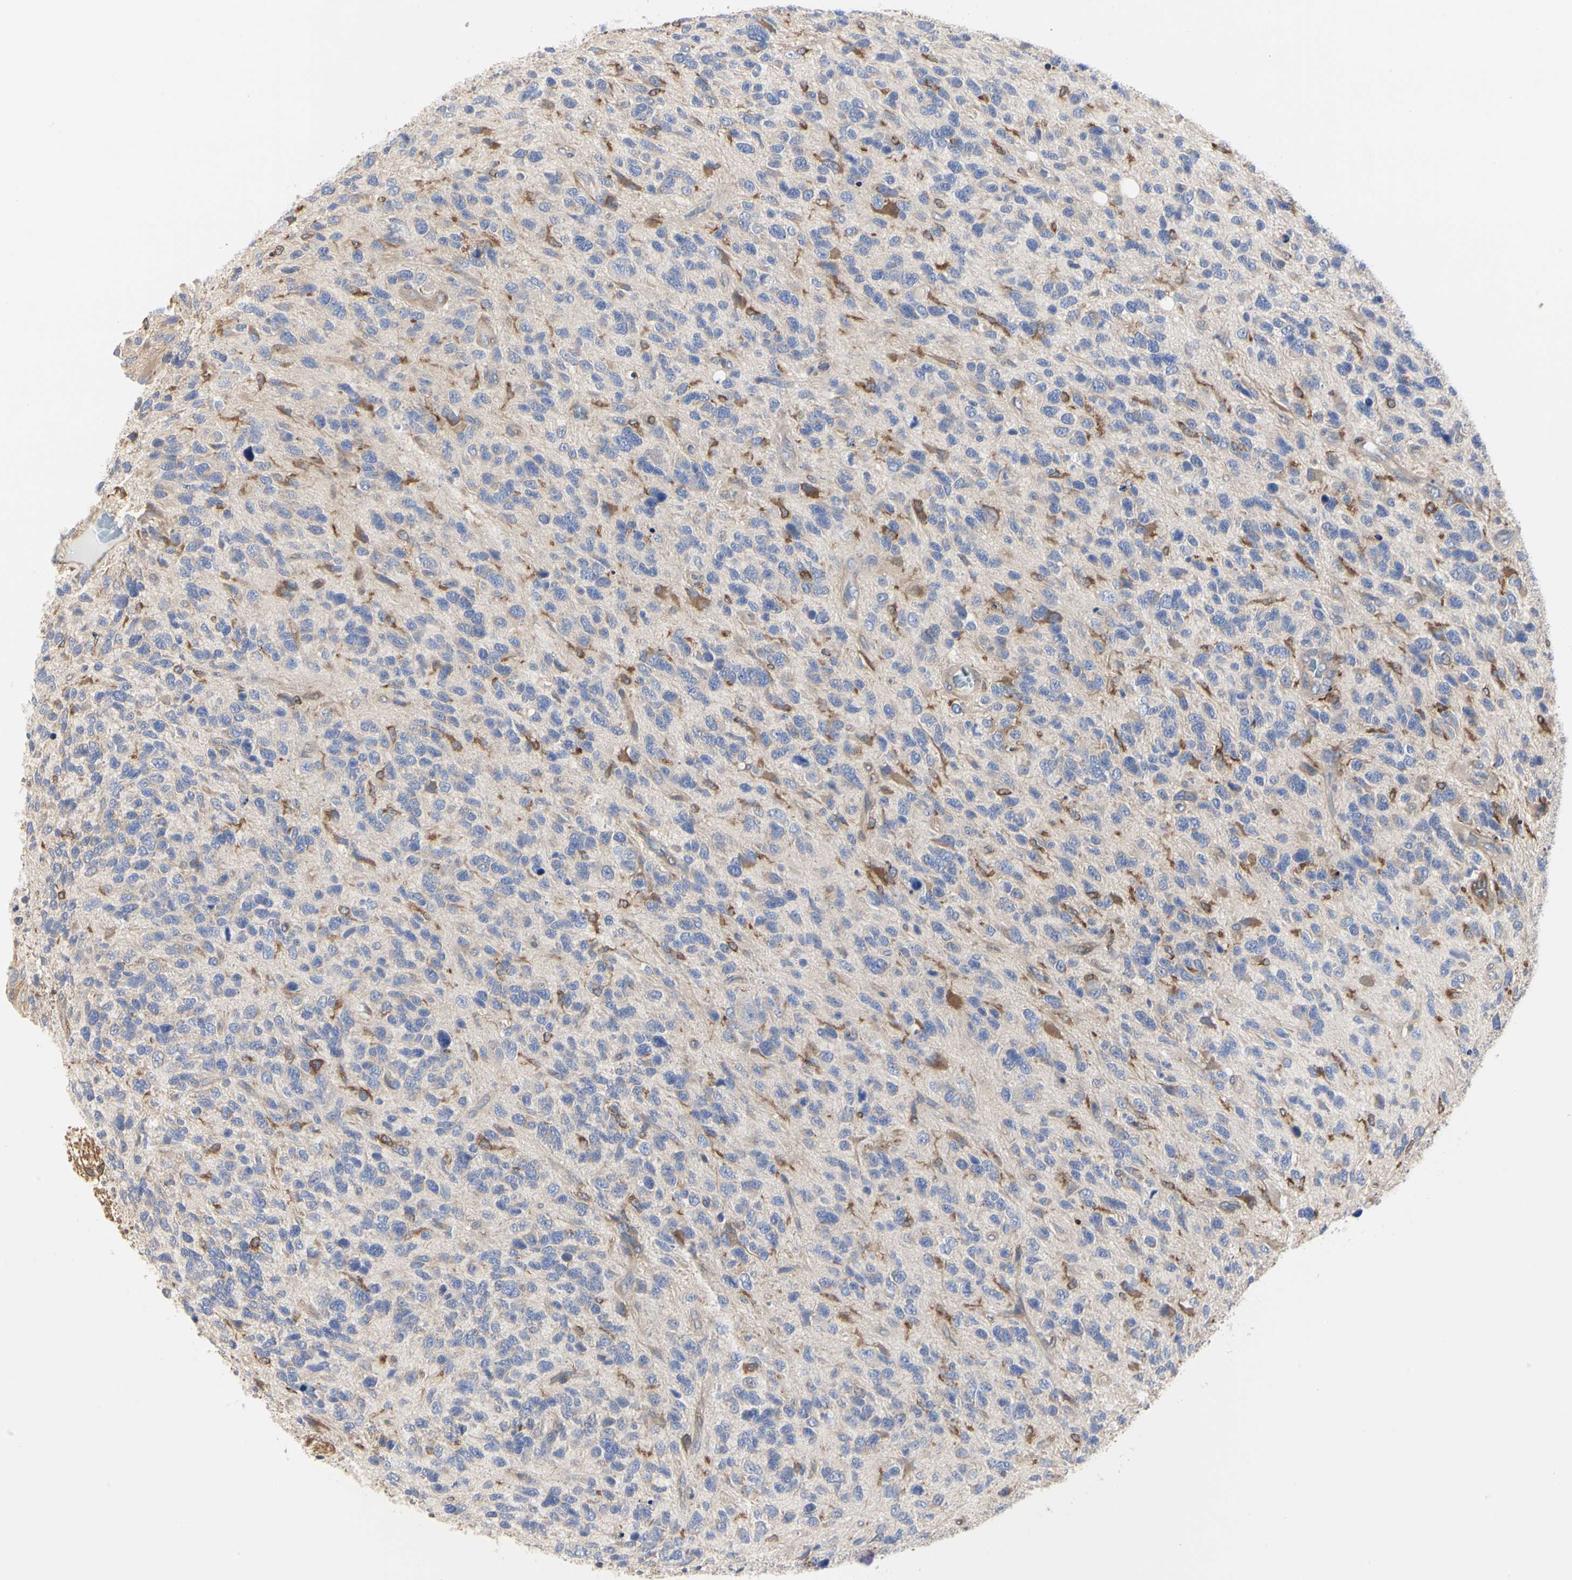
{"staining": {"intensity": "weak", "quantity": ">75%", "location": "cytoplasmic/membranous"}, "tissue": "glioma", "cell_type": "Tumor cells", "image_type": "cancer", "snomed": [{"axis": "morphology", "description": "Glioma, malignant, High grade"}, {"axis": "topography", "description": "Brain"}], "caption": "Immunohistochemical staining of malignant glioma (high-grade) exhibits weak cytoplasmic/membranous protein staining in approximately >75% of tumor cells.", "gene": "C3orf52", "patient": {"sex": "female", "age": 58}}